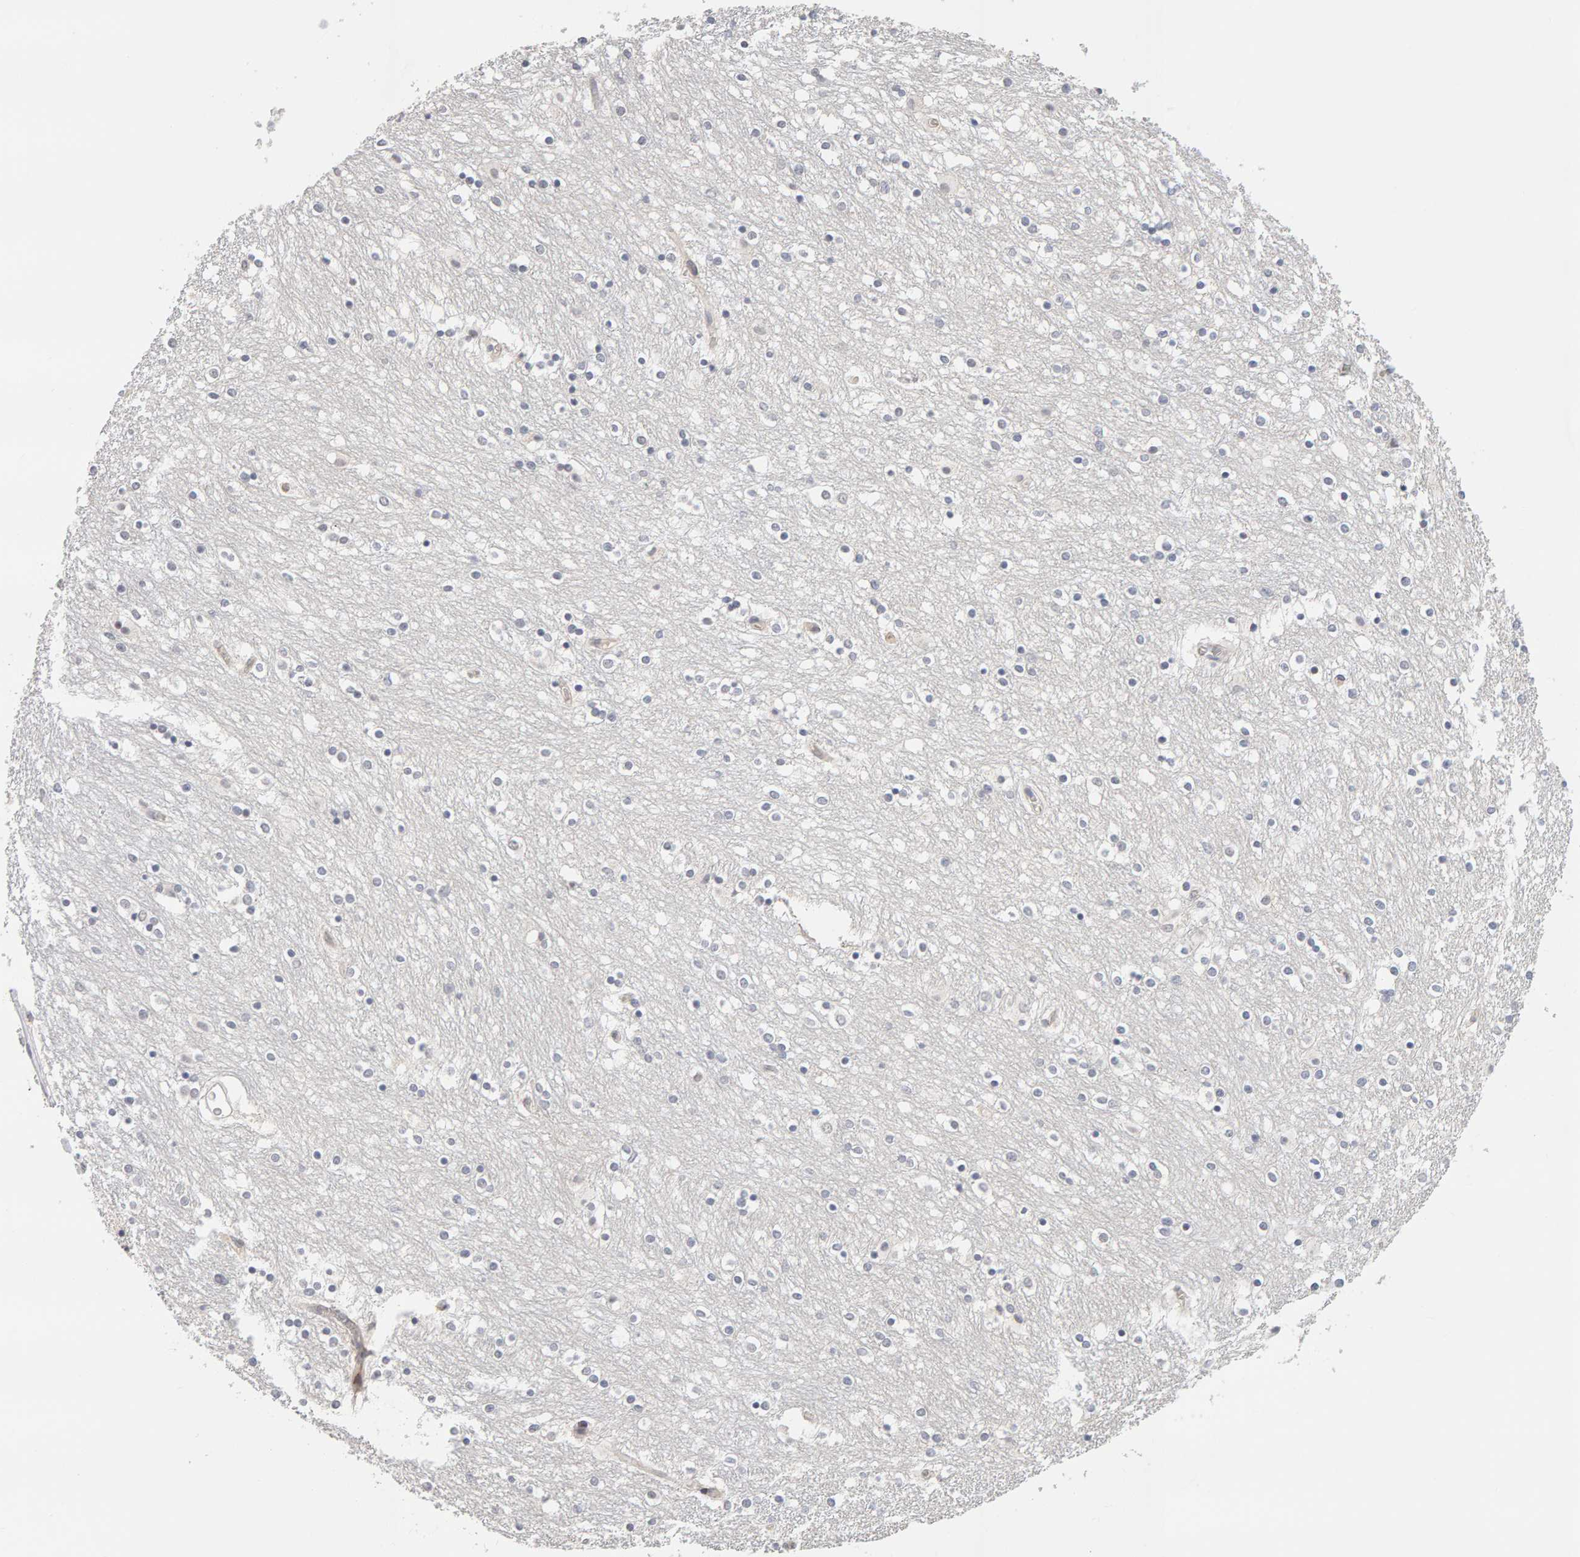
{"staining": {"intensity": "negative", "quantity": "none", "location": "none"}, "tissue": "caudate", "cell_type": "Glial cells", "image_type": "normal", "snomed": [{"axis": "morphology", "description": "Normal tissue, NOS"}, {"axis": "topography", "description": "Lateral ventricle wall"}], "caption": "The micrograph displays no significant expression in glial cells of caudate.", "gene": "HNF4A", "patient": {"sex": "female", "age": 54}}